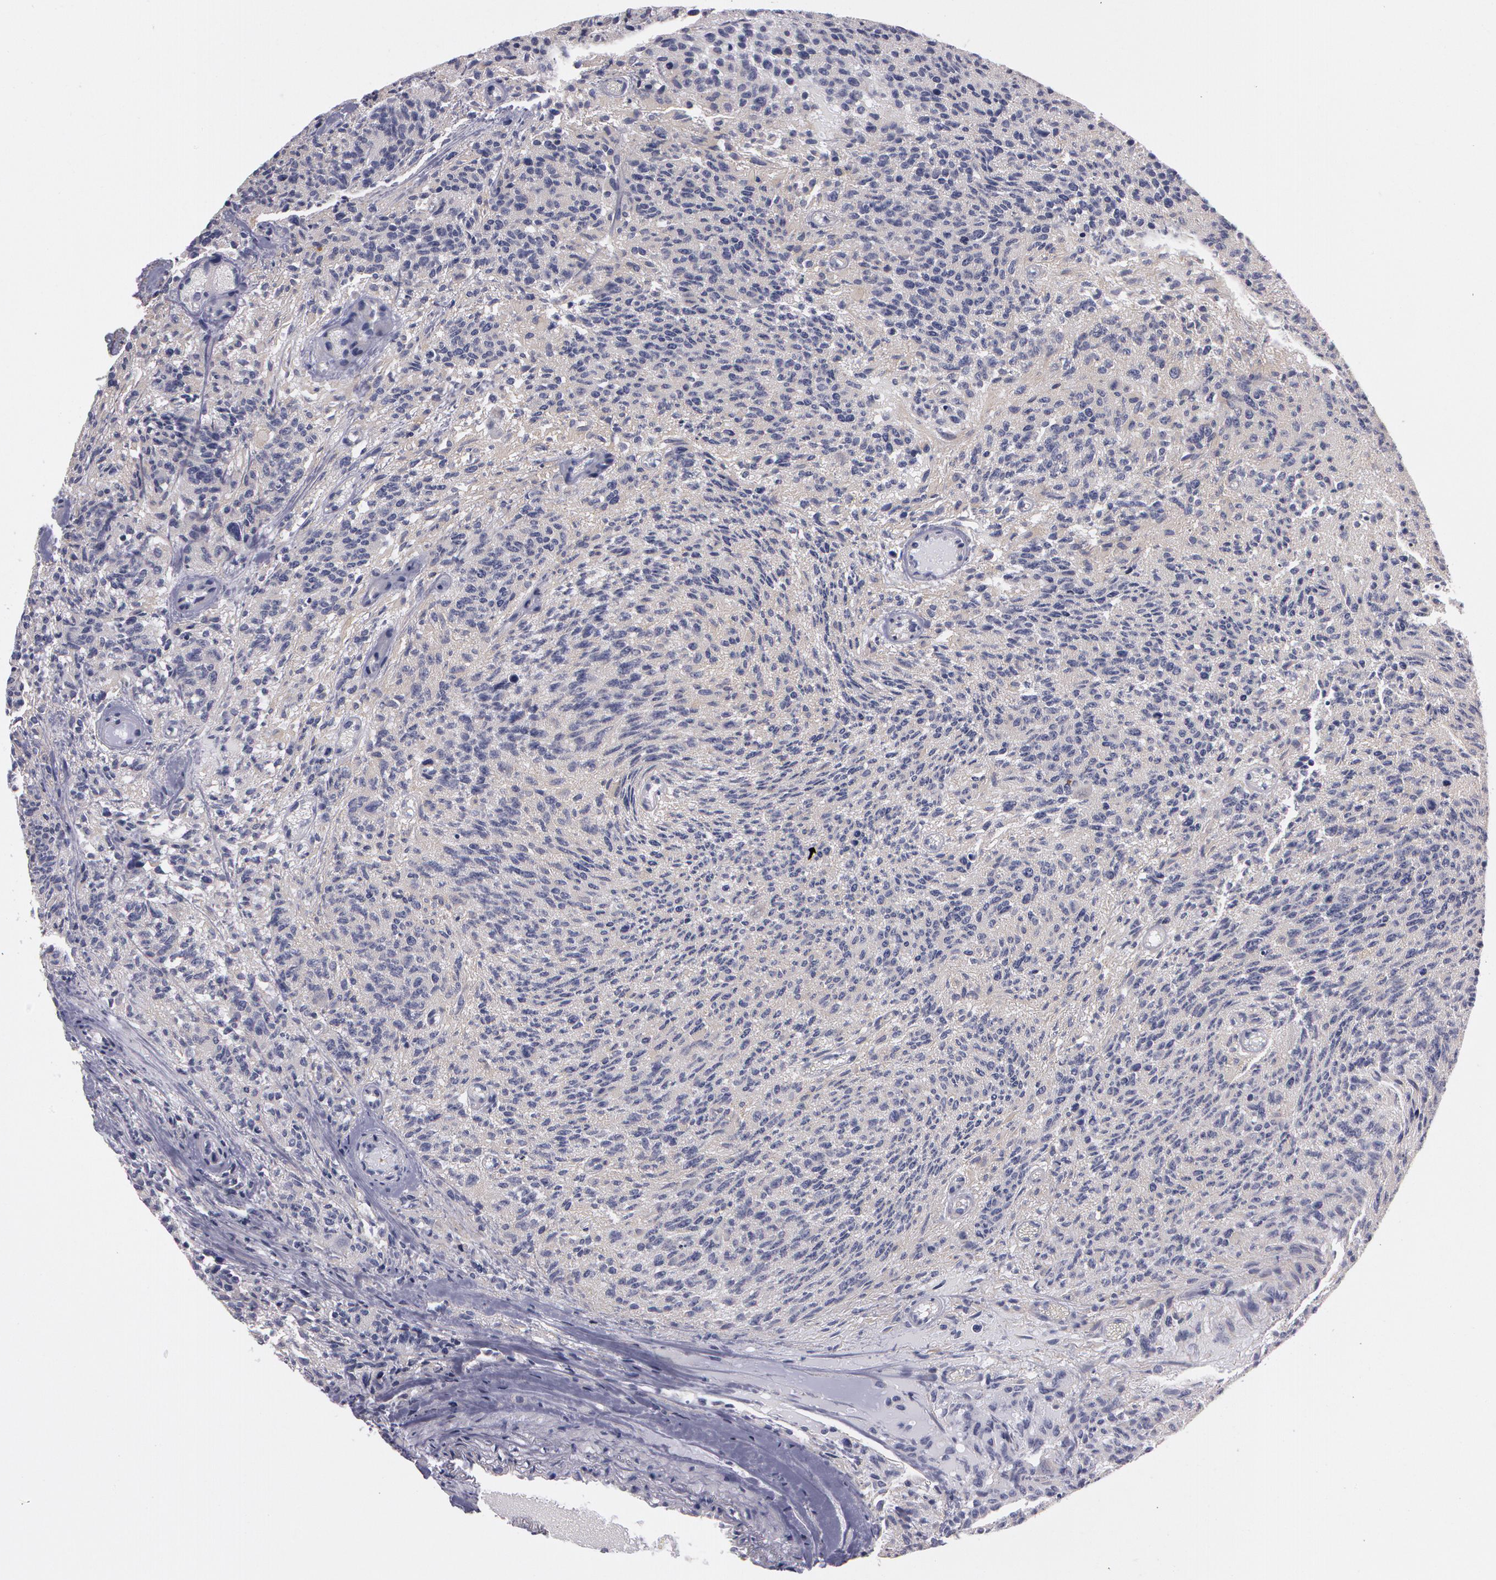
{"staining": {"intensity": "moderate", "quantity": ">75%", "location": "cytoplasmic/membranous"}, "tissue": "glioma", "cell_type": "Tumor cells", "image_type": "cancer", "snomed": [{"axis": "morphology", "description": "Glioma, malignant, High grade"}, {"axis": "topography", "description": "Brain"}], "caption": "Immunohistochemical staining of glioma reveals moderate cytoplasmic/membranous protein staining in approximately >75% of tumor cells.", "gene": "NEK9", "patient": {"sex": "male", "age": 36}}